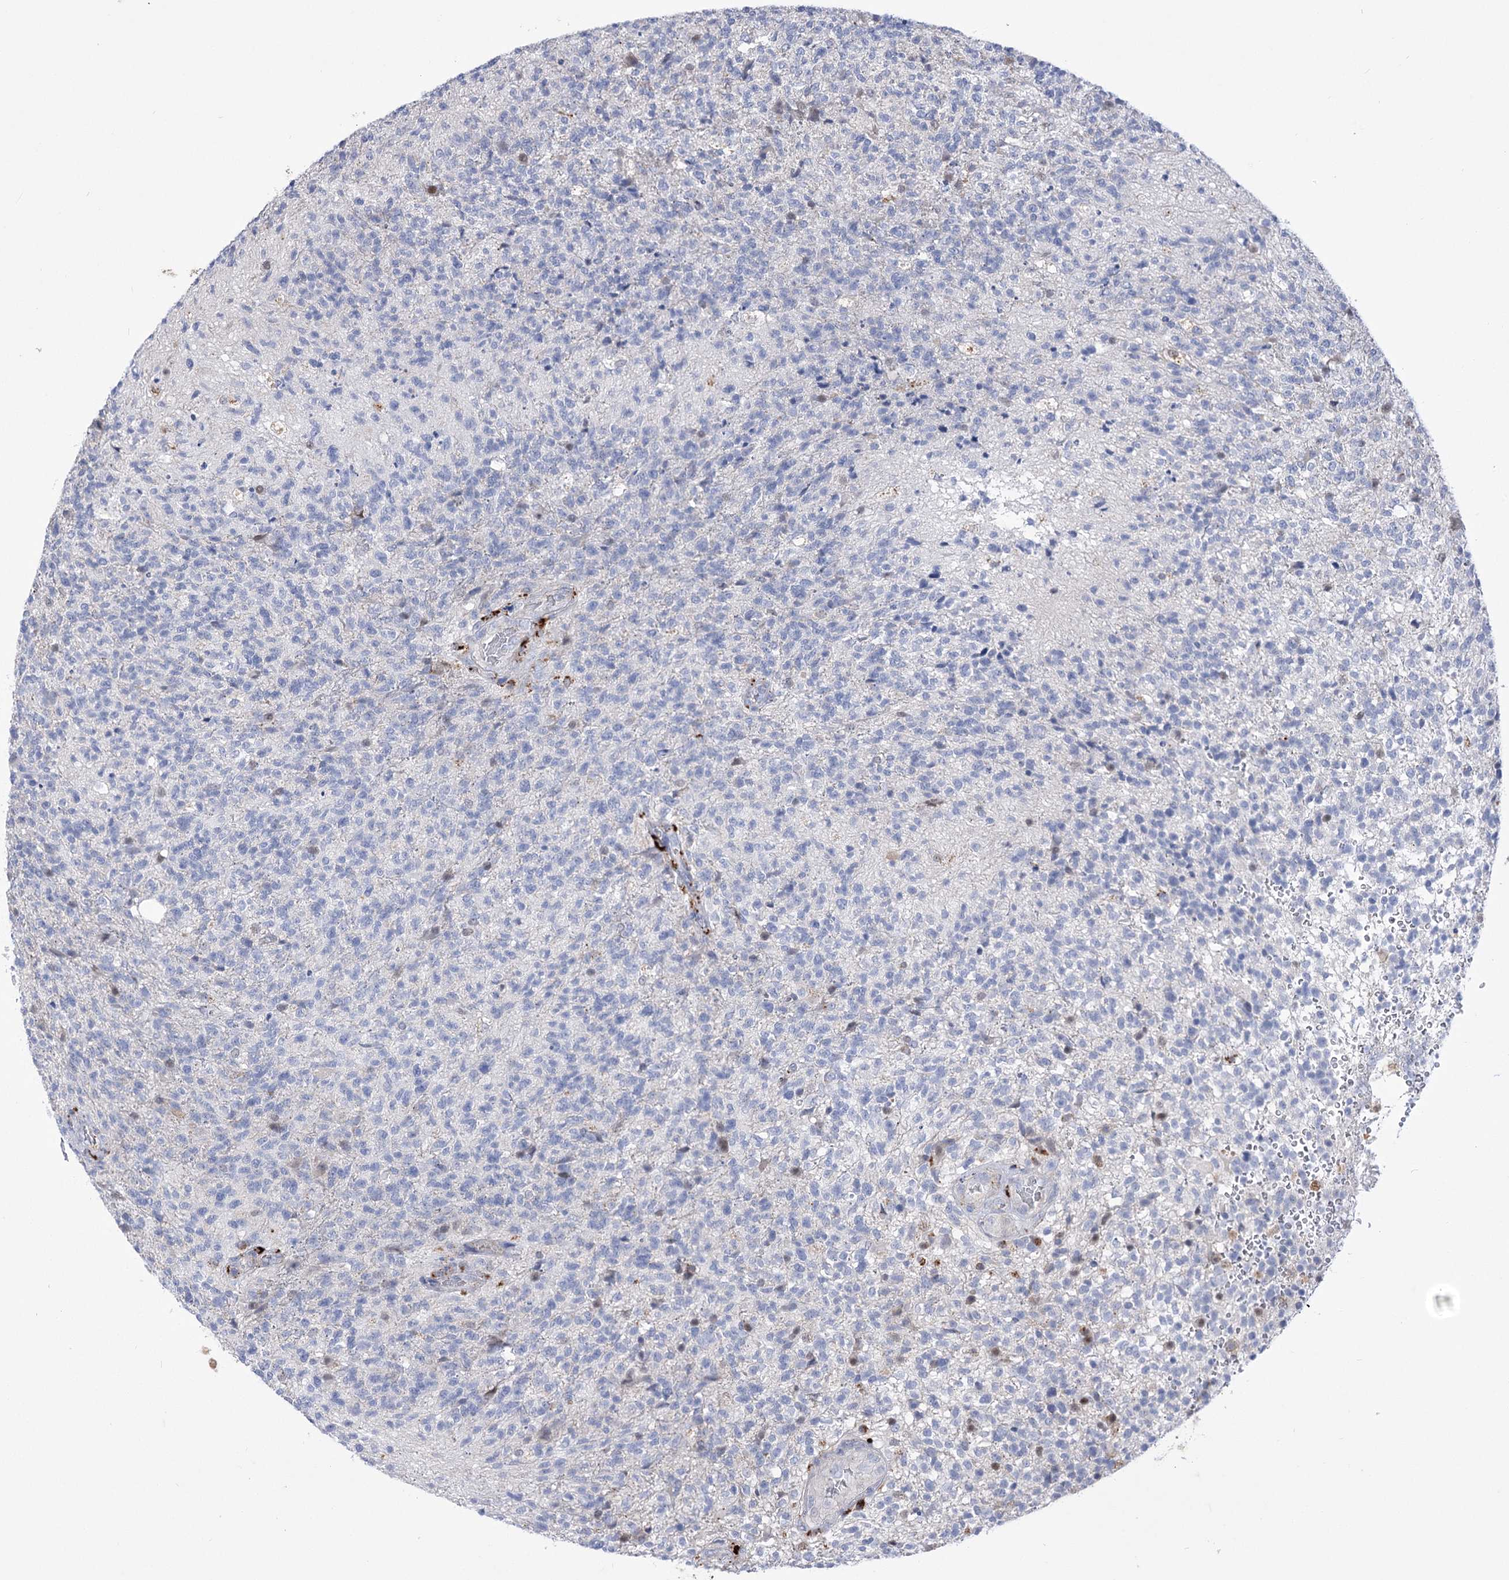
{"staining": {"intensity": "negative", "quantity": "none", "location": "none"}, "tissue": "glioma", "cell_type": "Tumor cells", "image_type": "cancer", "snomed": [{"axis": "morphology", "description": "Glioma, malignant, High grade"}, {"axis": "topography", "description": "Brain"}], "caption": "This is a histopathology image of immunohistochemistry staining of malignant glioma (high-grade), which shows no positivity in tumor cells.", "gene": "SIAE", "patient": {"sex": "male", "age": 56}}